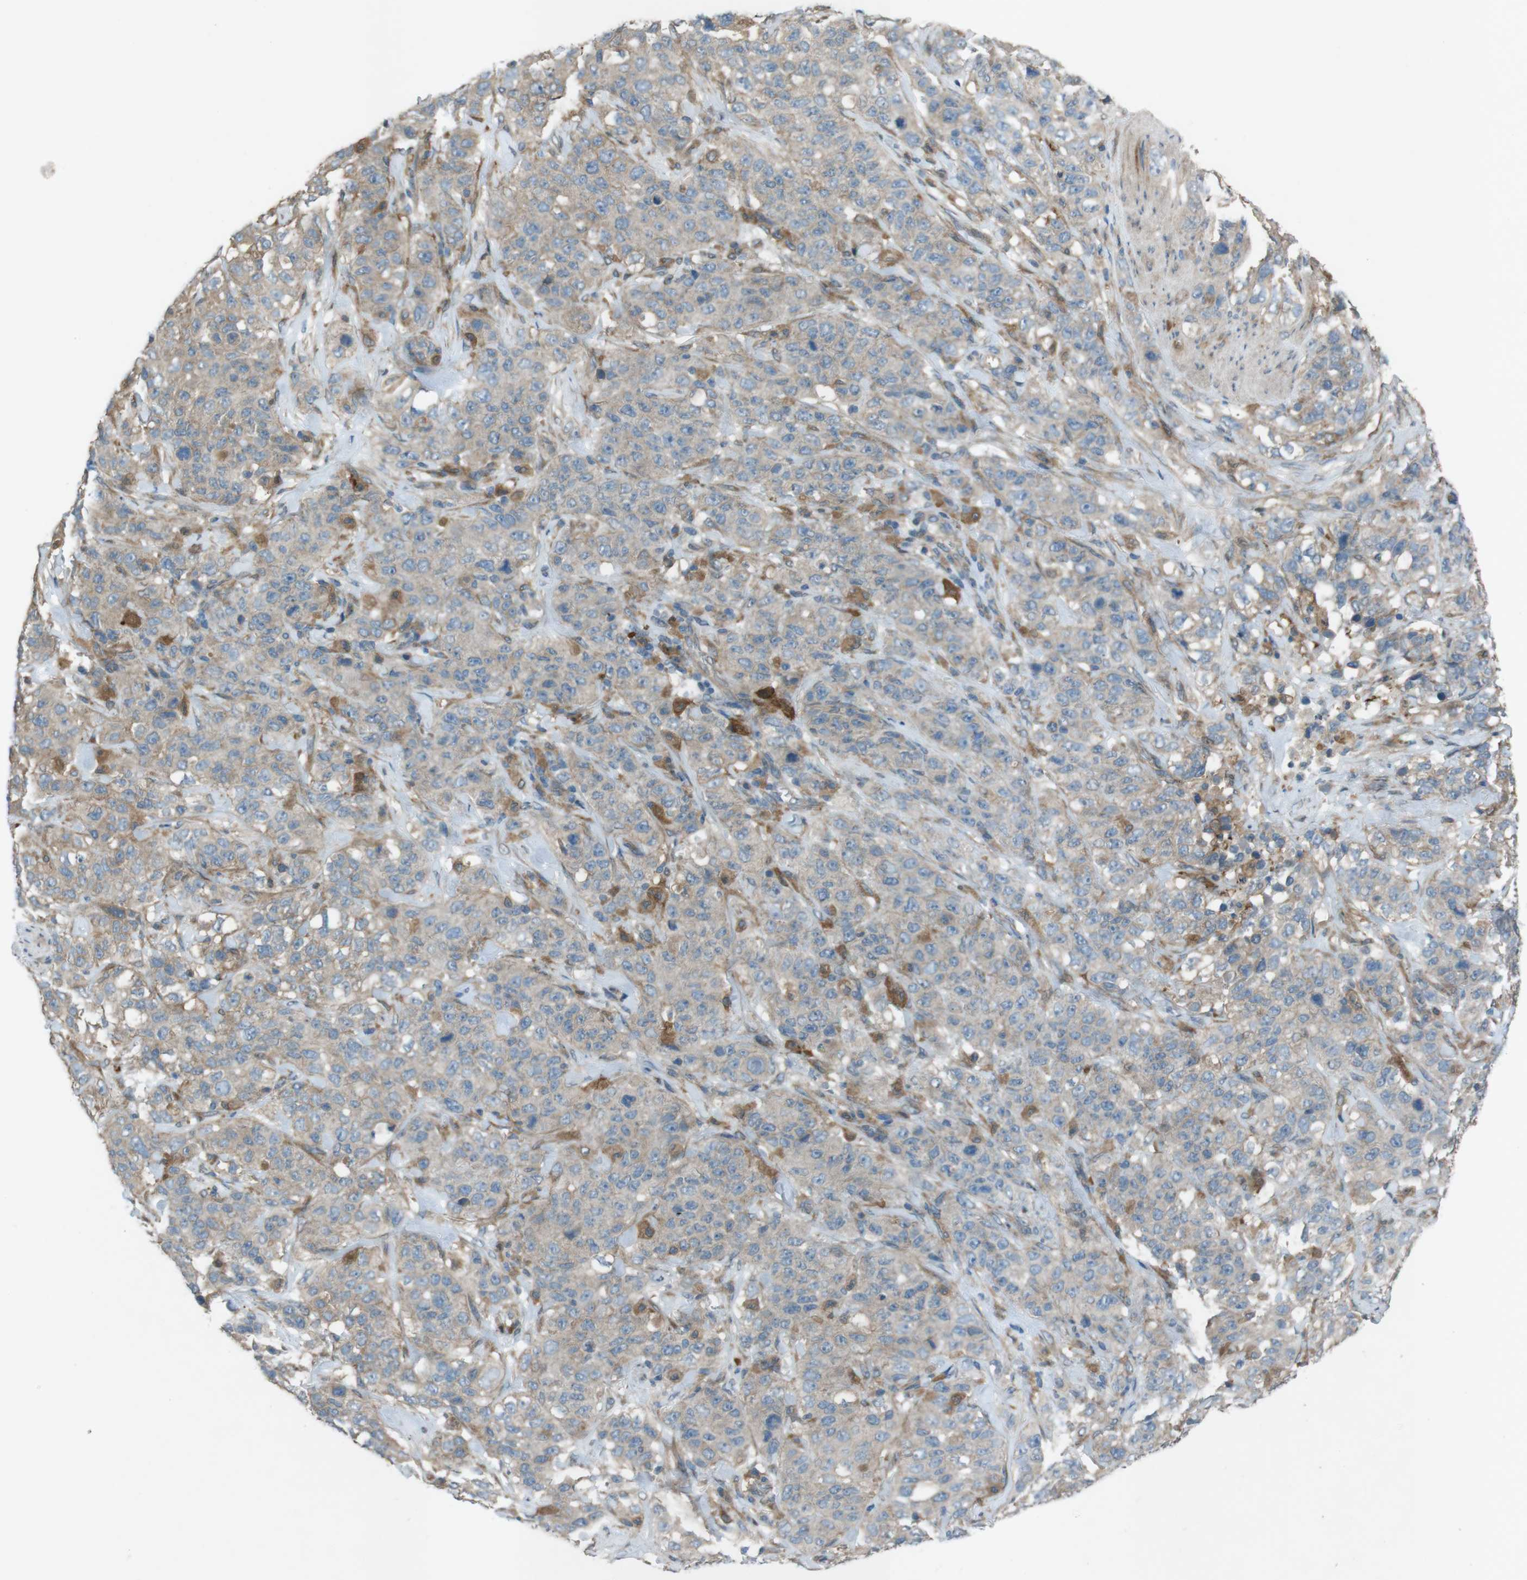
{"staining": {"intensity": "weak", "quantity": "25%-75%", "location": "cytoplasmic/membranous"}, "tissue": "stomach cancer", "cell_type": "Tumor cells", "image_type": "cancer", "snomed": [{"axis": "morphology", "description": "Adenocarcinoma, NOS"}, {"axis": "topography", "description": "Stomach"}], "caption": "The histopathology image exhibits staining of adenocarcinoma (stomach), revealing weak cytoplasmic/membranous protein expression (brown color) within tumor cells.", "gene": "TMEM41B", "patient": {"sex": "male", "age": 48}}